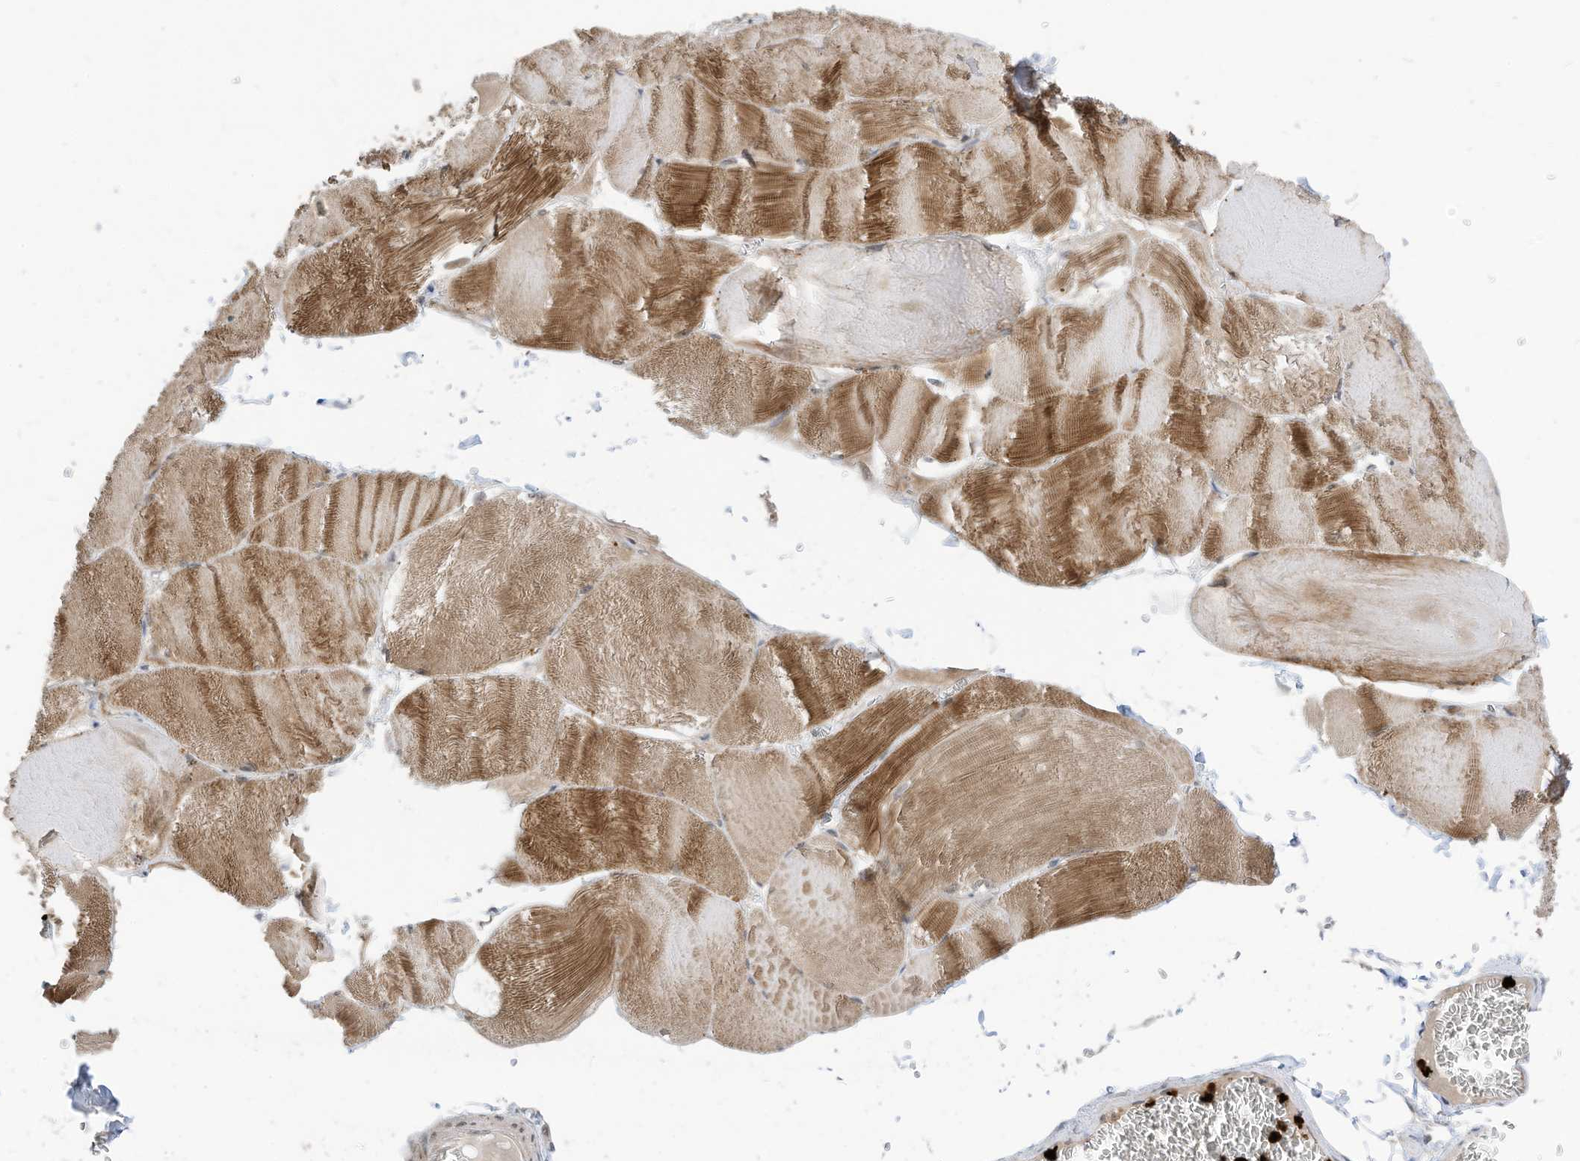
{"staining": {"intensity": "strong", "quantity": "25%-75%", "location": "cytoplasmic/membranous"}, "tissue": "skeletal muscle", "cell_type": "Myocytes", "image_type": "normal", "snomed": [{"axis": "morphology", "description": "Normal tissue, NOS"}, {"axis": "morphology", "description": "Basal cell carcinoma"}, {"axis": "topography", "description": "Skeletal muscle"}], "caption": "Brown immunohistochemical staining in unremarkable human skeletal muscle exhibits strong cytoplasmic/membranous positivity in about 25%-75% of myocytes. (brown staining indicates protein expression, while blue staining denotes nuclei).", "gene": "CNKSR1", "patient": {"sex": "female", "age": 64}}